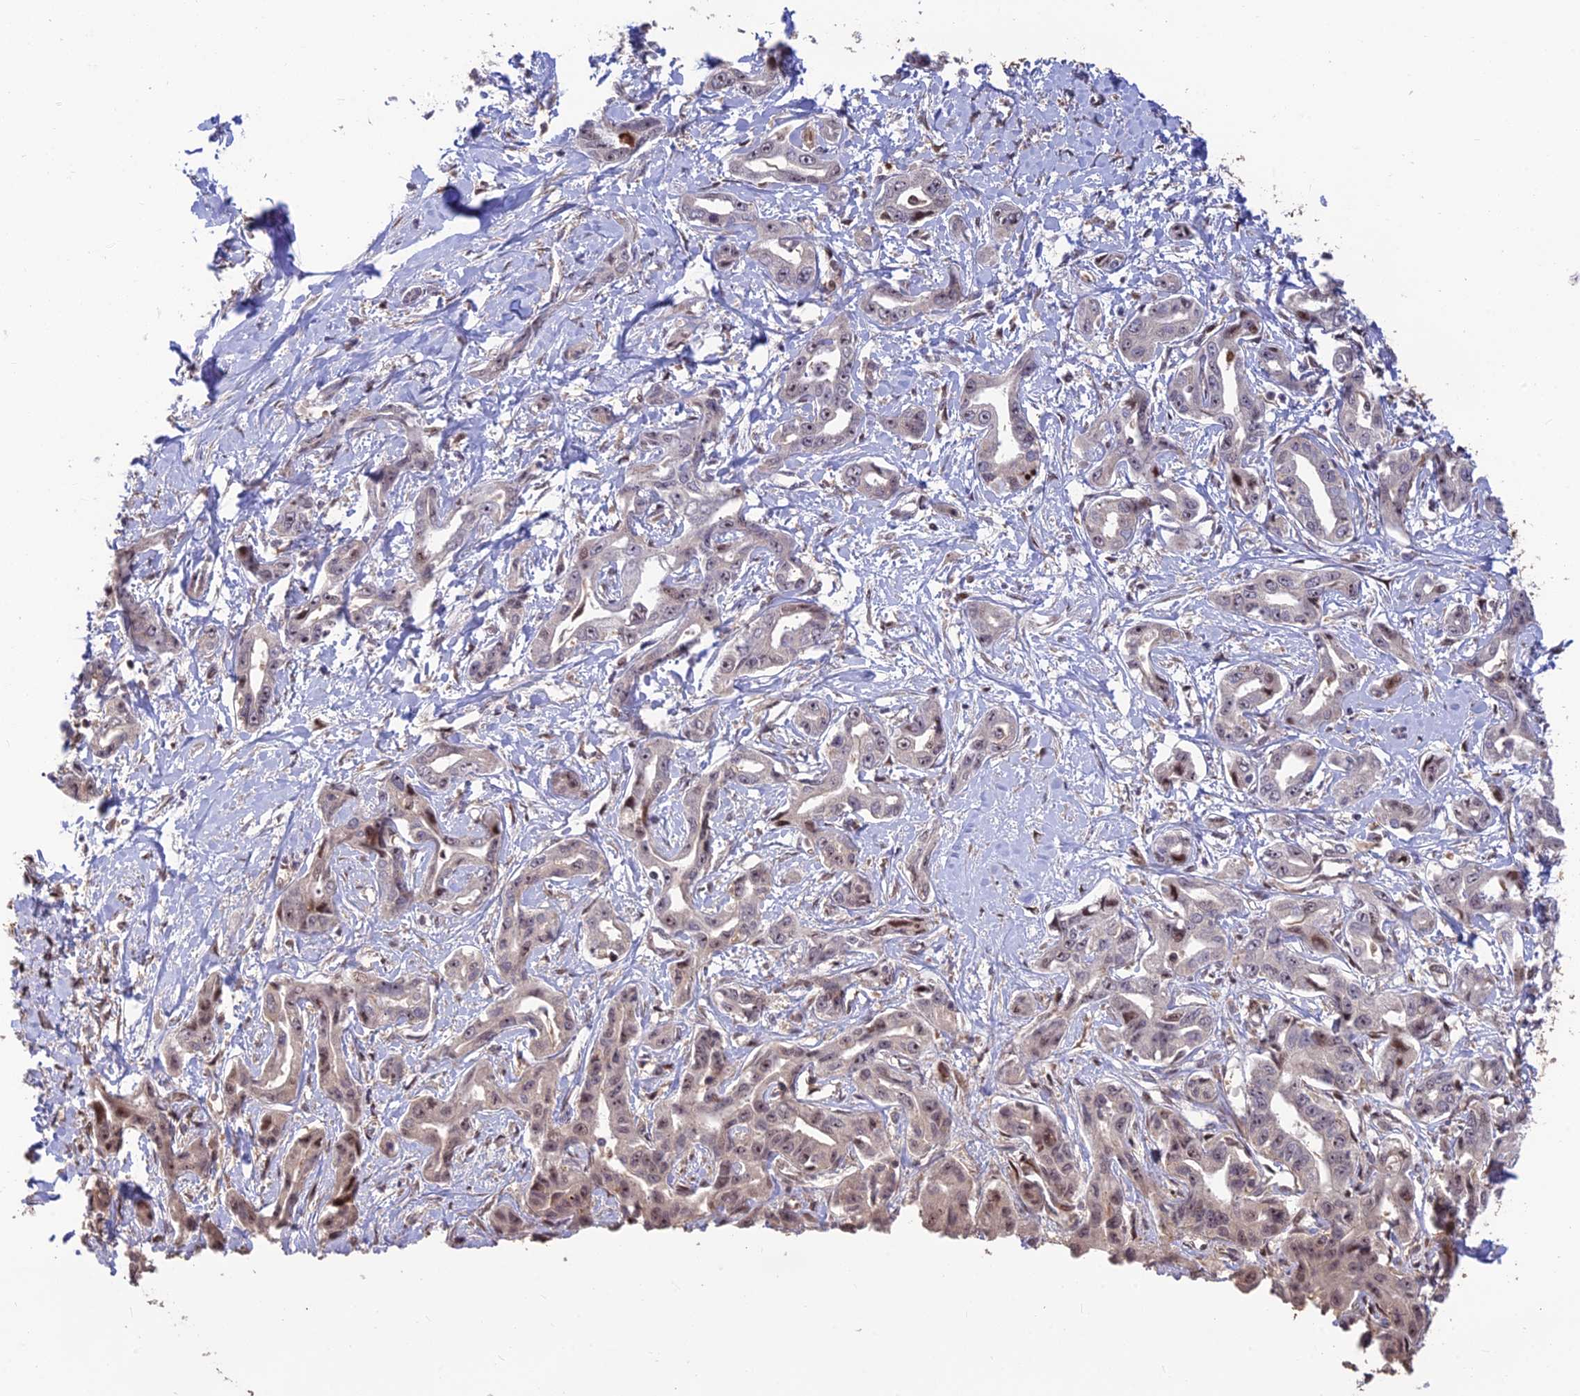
{"staining": {"intensity": "weak", "quantity": "<25%", "location": "cytoplasmic/membranous"}, "tissue": "liver cancer", "cell_type": "Tumor cells", "image_type": "cancer", "snomed": [{"axis": "morphology", "description": "Cholangiocarcinoma"}, {"axis": "topography", "description": "Liver"}], "caption": "Tumor cells are negative for brown protein staining in liver cancer.", "gene": "UFSP2", "patient": {"sex": "male", "age": 59}}